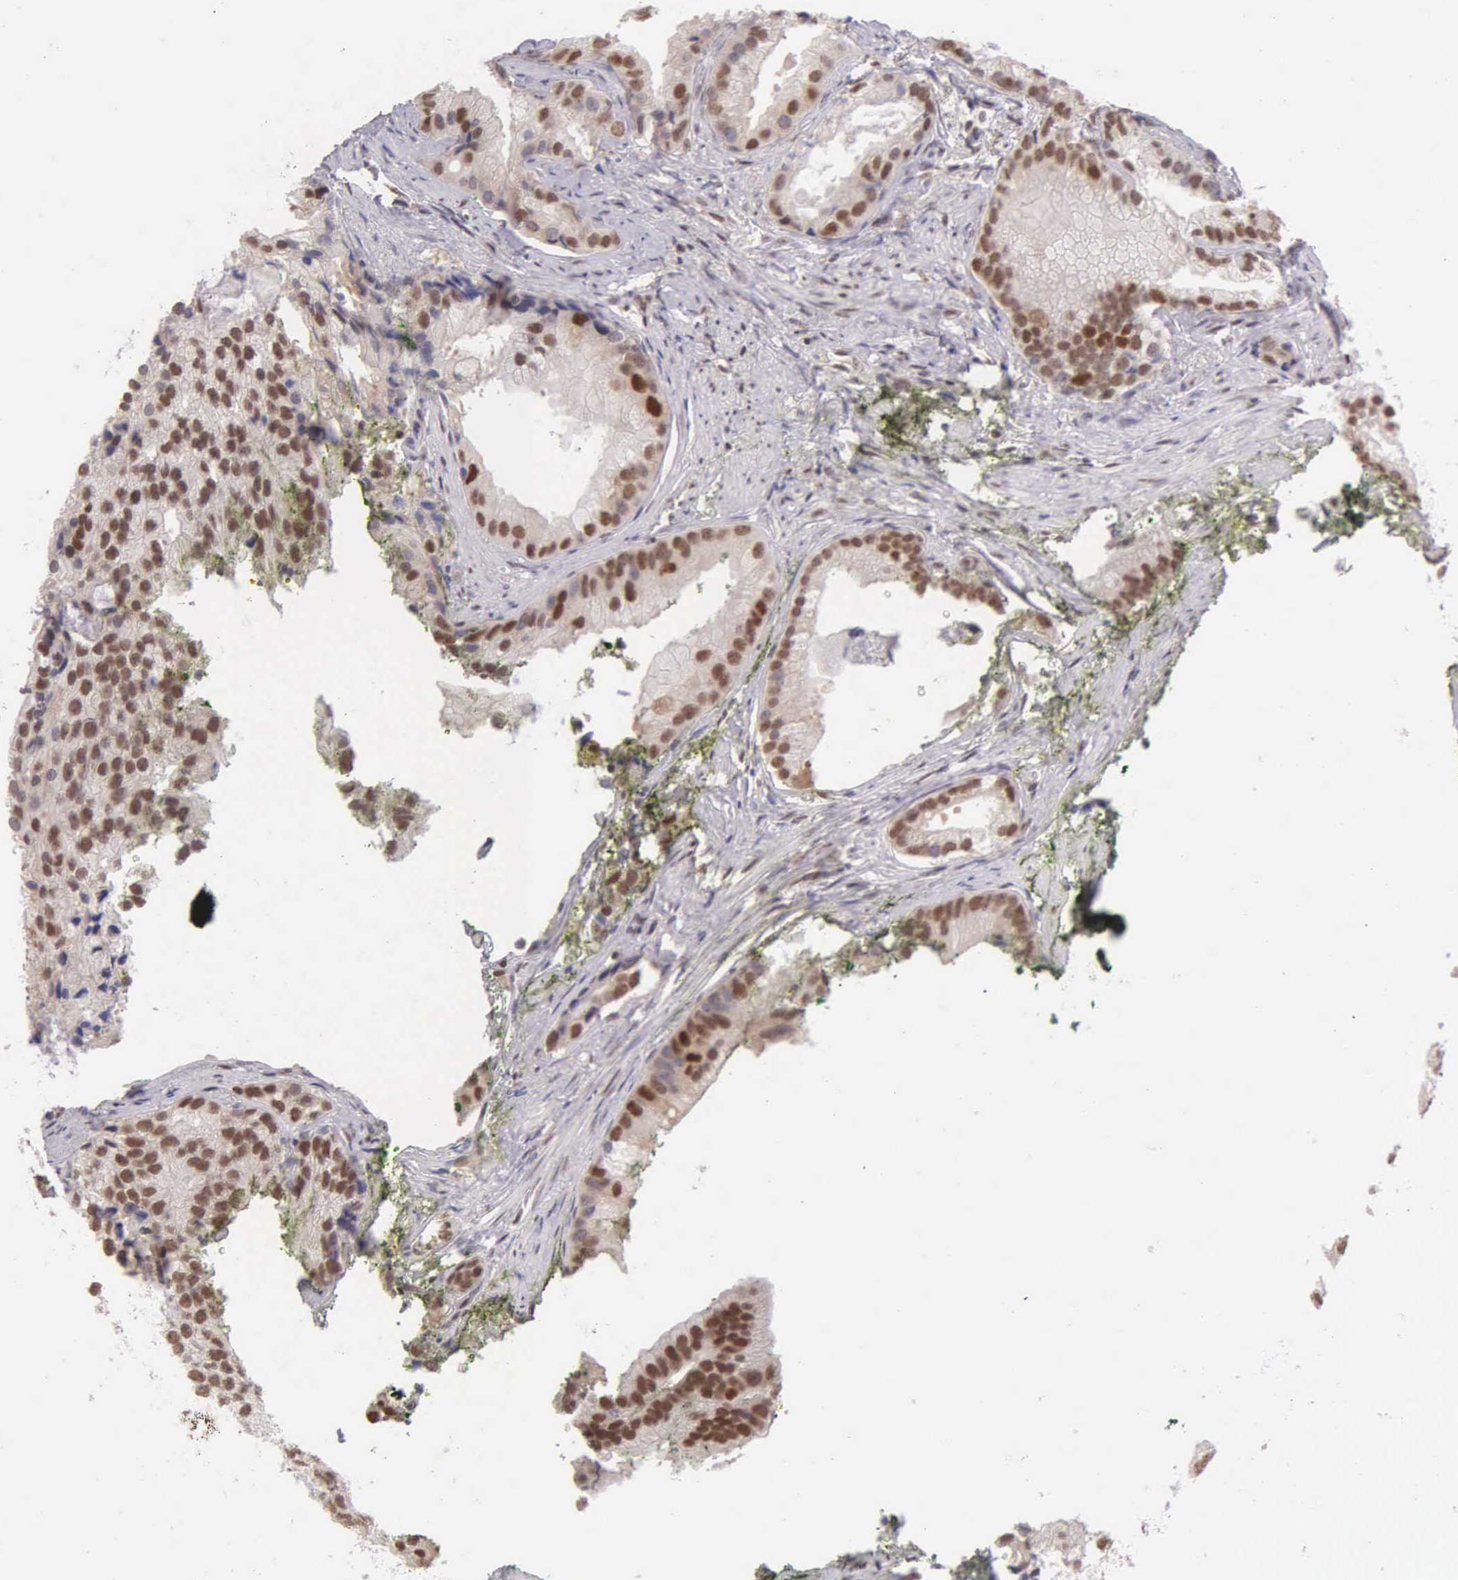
{"staining": {"intensity": "moderate", "quantity": "25%-75%", "location": "cytoplasmic/membranous,nuclear"}, "tissue": "prostate cancer", "cell_type": "Tumor cells", "image_type": "cancer", "snomed": [{"axis": "morphology", "description": "Adenocarcinoma, Low grade"}, {"axis": "topography", "description": "Prostate"}], "caption": "Immunohistochemical staining of low-grade adenocarcinoma (prostate) displays moderate cytoplasmic/membranous and nuclear protein expression in approximately 25%-75% of tumor cells.", "gene": "UBR7", "patient": {"sex": "male", "age": 71}}